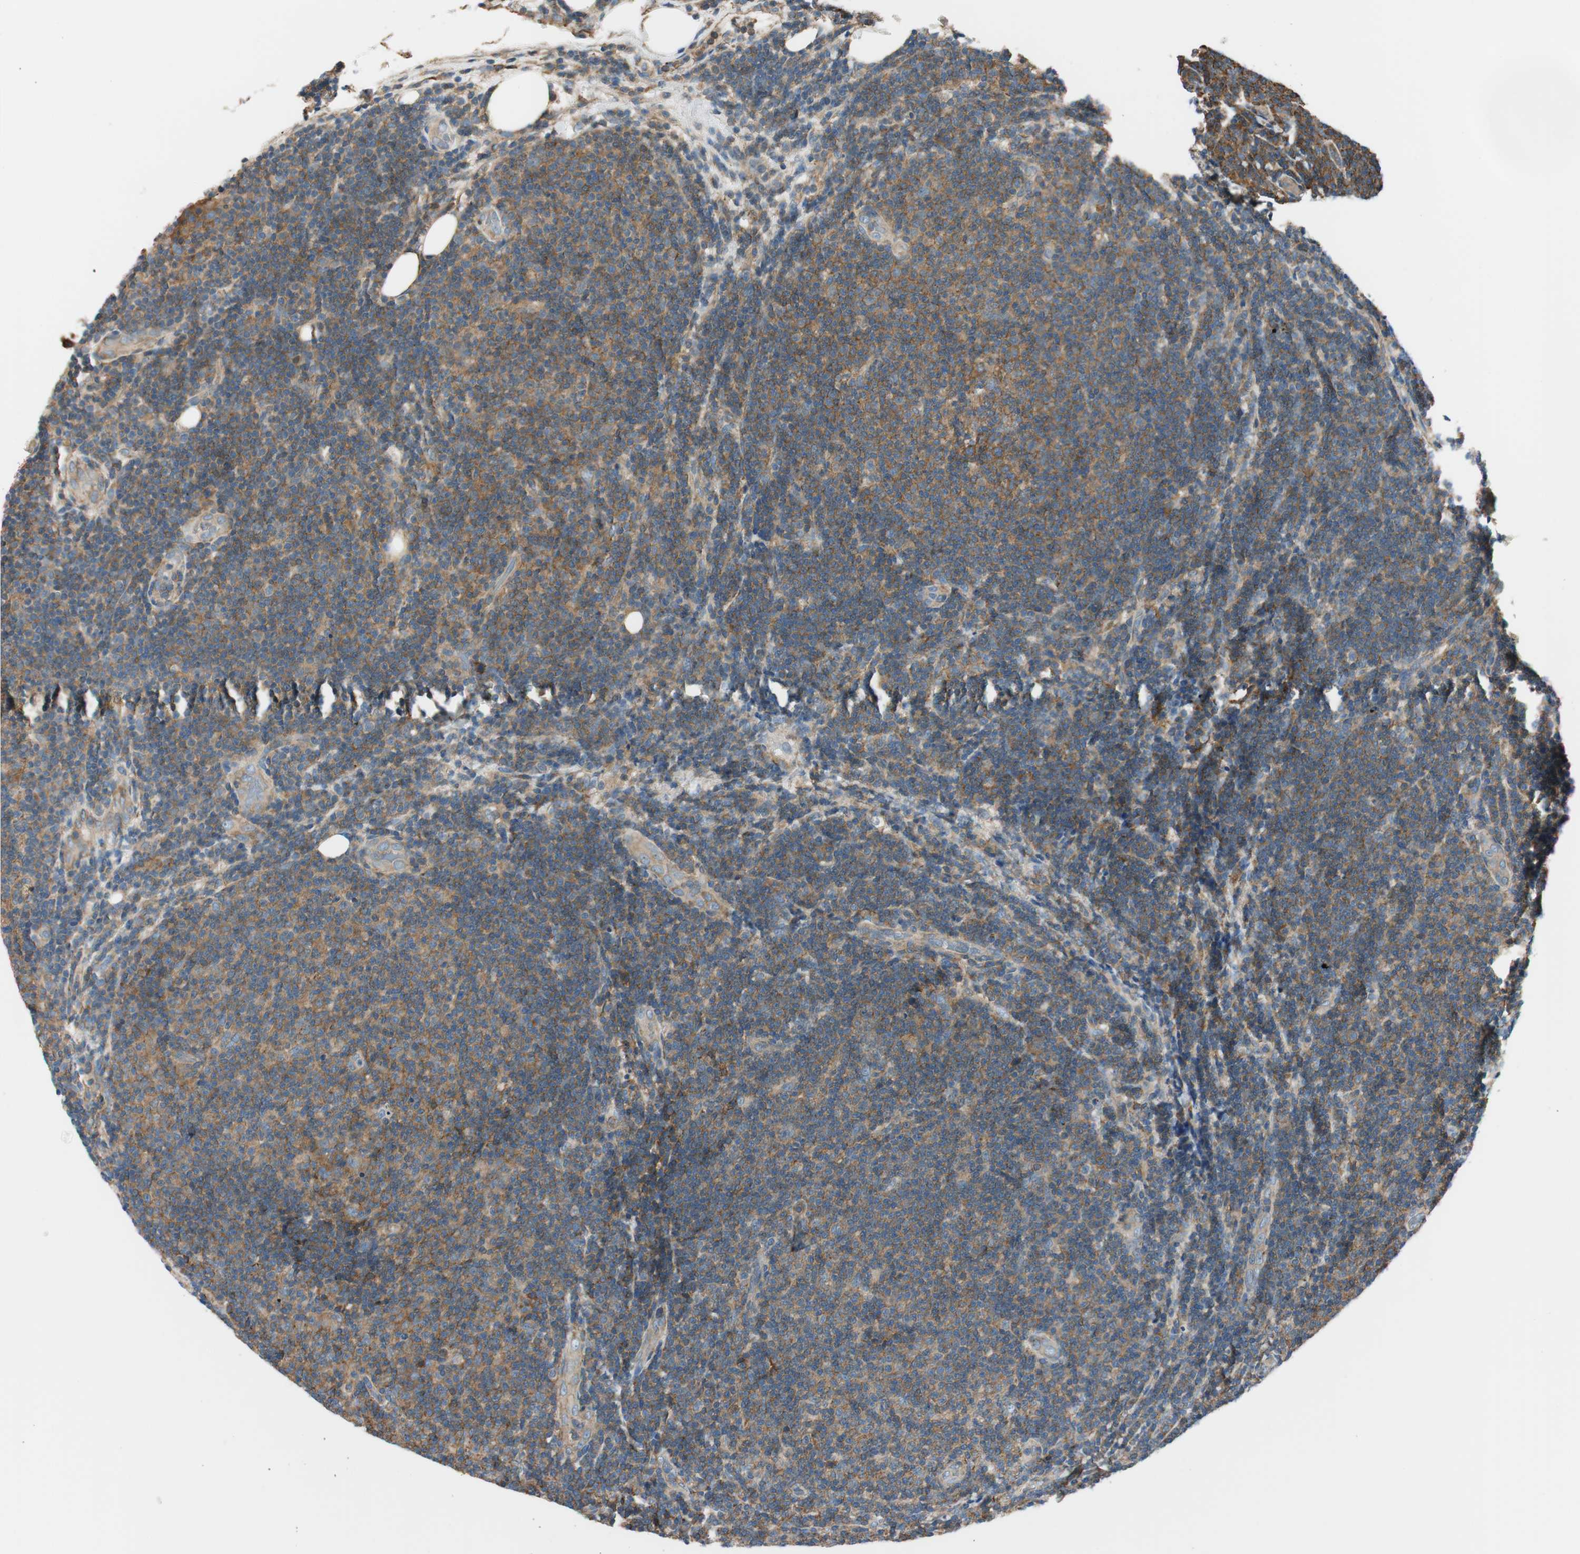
{"staining": {"intensity": "moderate", "quantity": ">75%", "location": "cytoplasmic/membranous"}, "tissue": "lymphoma", "cell_type": "Tumor cells", "image_type": "cancer", "snomed": [{"axis": "morphology", "description": "Malignant lymphoma, non-Hodgkin's type, Low grade"}, {"axis": "topography", "description": "Lymph node"}], "caption": "A histopathology image of human low-grade malignant lymphoma, non-Hodgkin's type stained for a protein reveals moderate cytoplasmic/membranous brown staining in tumor cells.", "gene": "PI4K2B", "patient": {"sex": "male", "age": 83}}